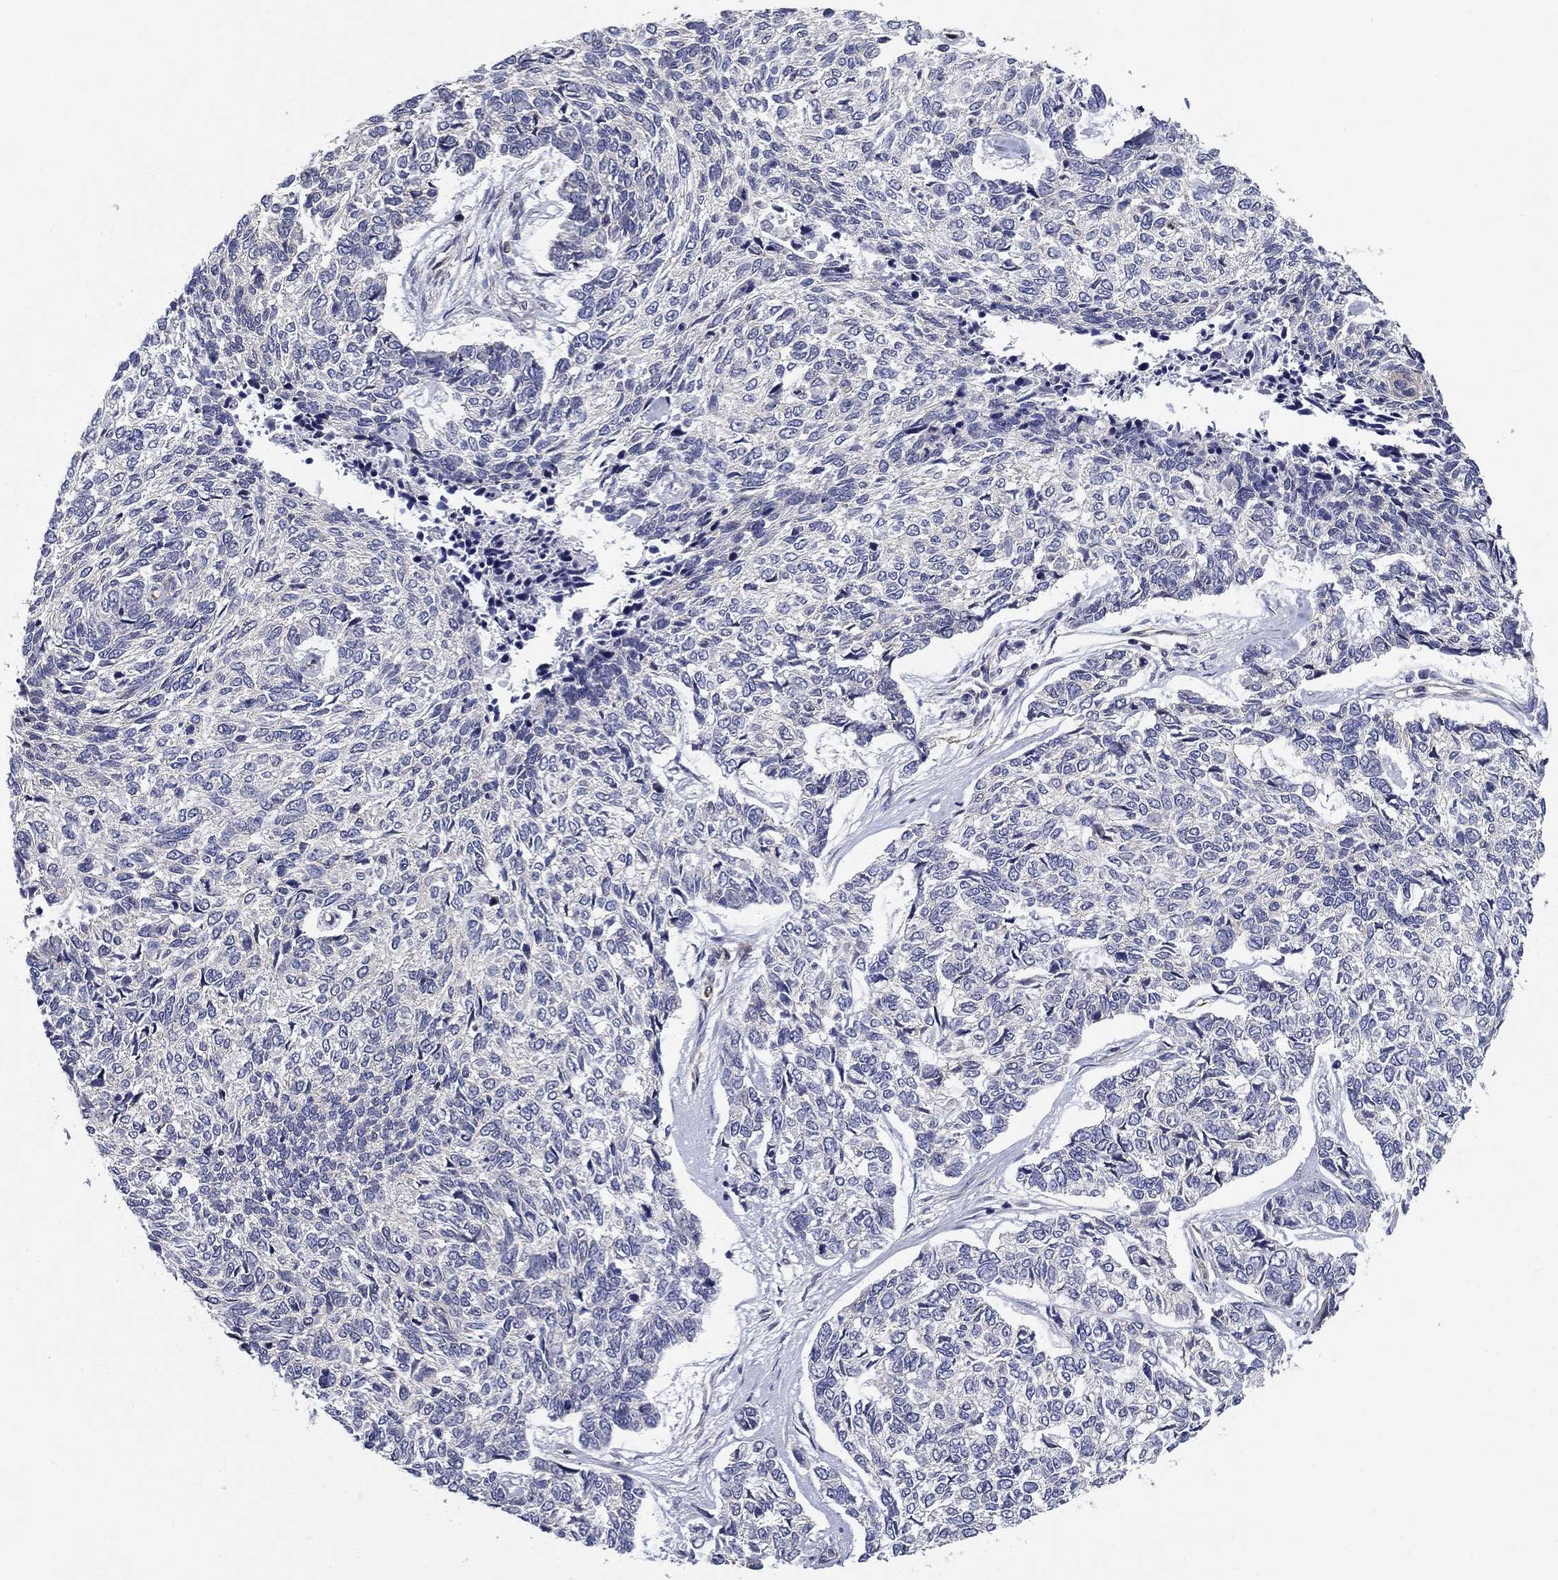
{"staining": {"intensity": "negative", "quantity": "none", "location": "none"}, "tissue": "skin cancer", "cell_type": "Tumor cells", "image_type": "cancer", "snomed": [{"axis": "morphology", "description": "Basal cell carcinoma"}, {"axis": "topography", "description": "Skin"}], "caption": "A micrograph of skin basal cell carcinoma stained for a protein demonstrates no brown staining in tumor cells.", "gene": "SYNC", "patient": {"sex": "female", "age": 65}}